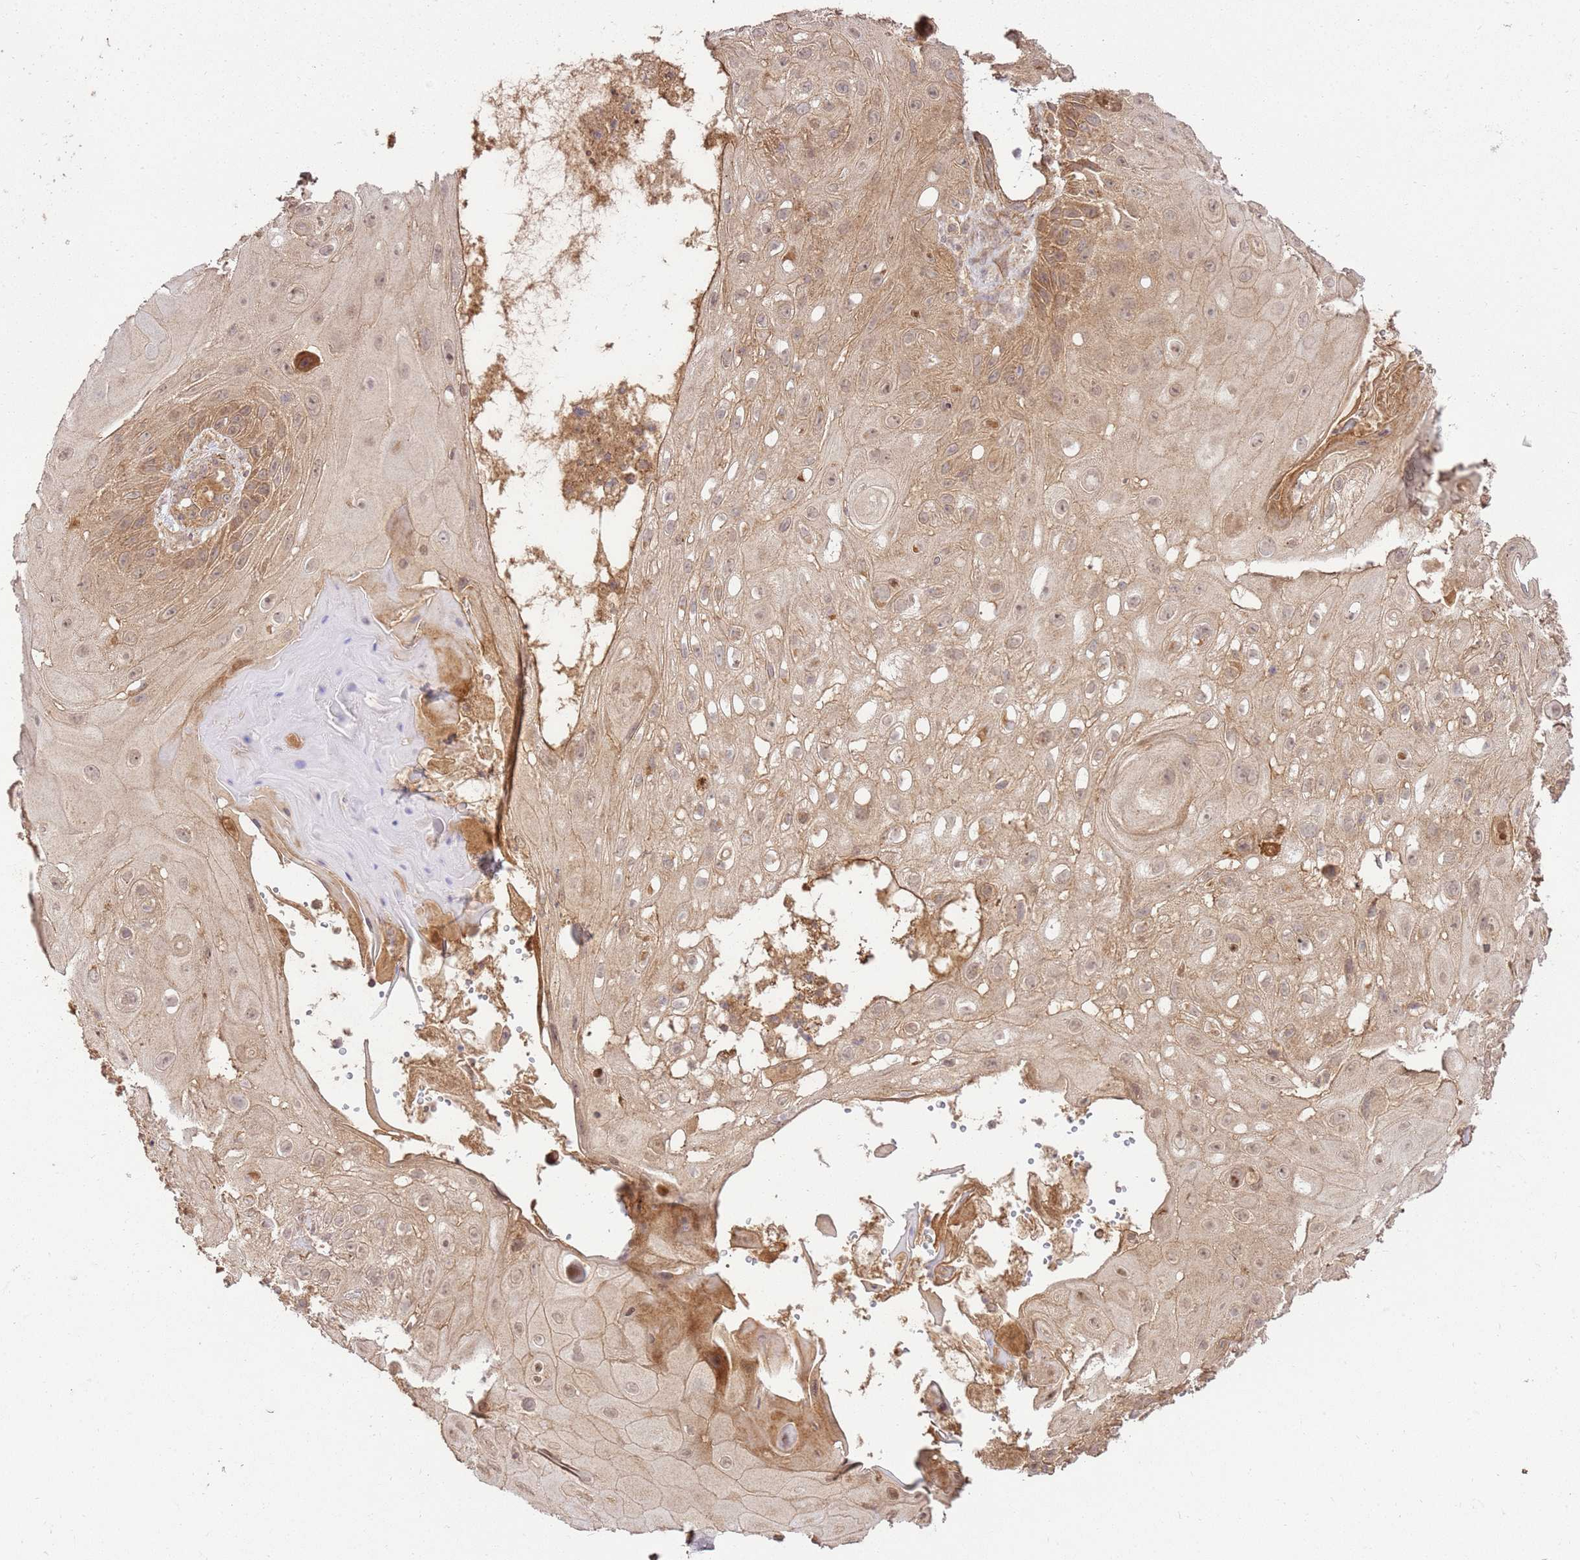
{"staining": {"intensity": "moderate", "quantity": "<25%", "location": "cytoplasmic/membranous"}, "tissue": "skin cancer", "cell_type": "Tumor cells", "image_type": "cancer", "snomed": [{"axis": "morphology", "description": "Normal tissue, NOS"}, {"axis": "morphology", "description": "Squamous cell carcinoma, NOS"}, {"axis": "topography", "description": "Skin"}, {"axis": "topography", "description": "Cartilage tissue"}], "caption": "Immunohistochemistry (IHC) (DAB (3,3'-diaminobenzidine)) staining of human squamous cell carcinoma (skin) exhibits moderate cytoplasmic/membranous protein expression in about <25% of tumor cells.", "gene": "GAREM1", "patient": {"sex": "female", "age": 79}}